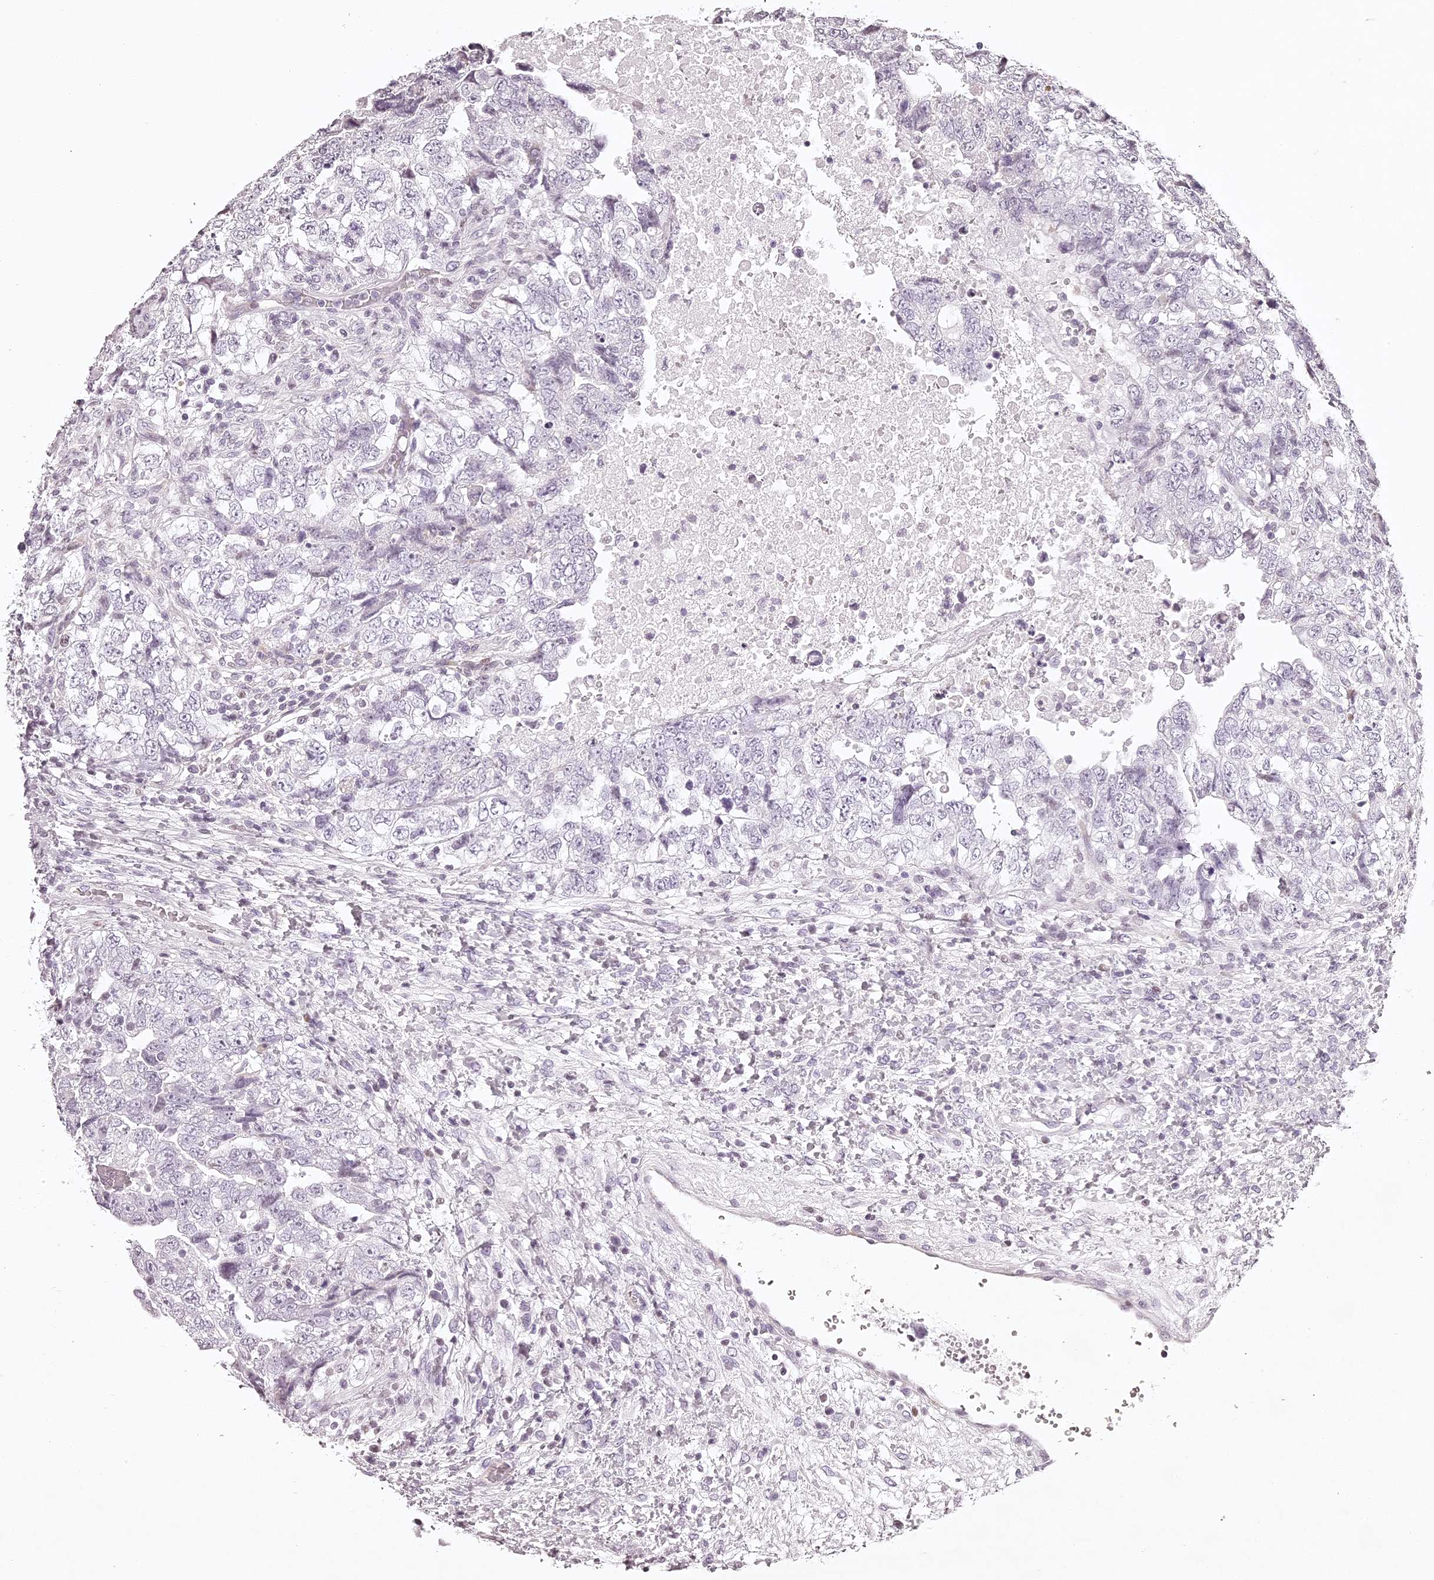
{"staining": {"intensity": "negative", "quantity": "none", "location": "none"}, "tissue": "testis cancer", "cell_type": "Tumor cells", "image_type": "cancer", "snomed": [{"axis": "morphology", "description": "Carcinoma, Embryonal, NOS"}, {"axis": "topography", "description": "Testis"}], "caption": "A high-resolution micrograph shows immunohistochemistry (IHC) staining of embryonal carcinoma (testis), which exhibits no significant staining in tumor cells.", "gene": "ELAPOR1", "patient": {"sex": "male", "age": 37}}